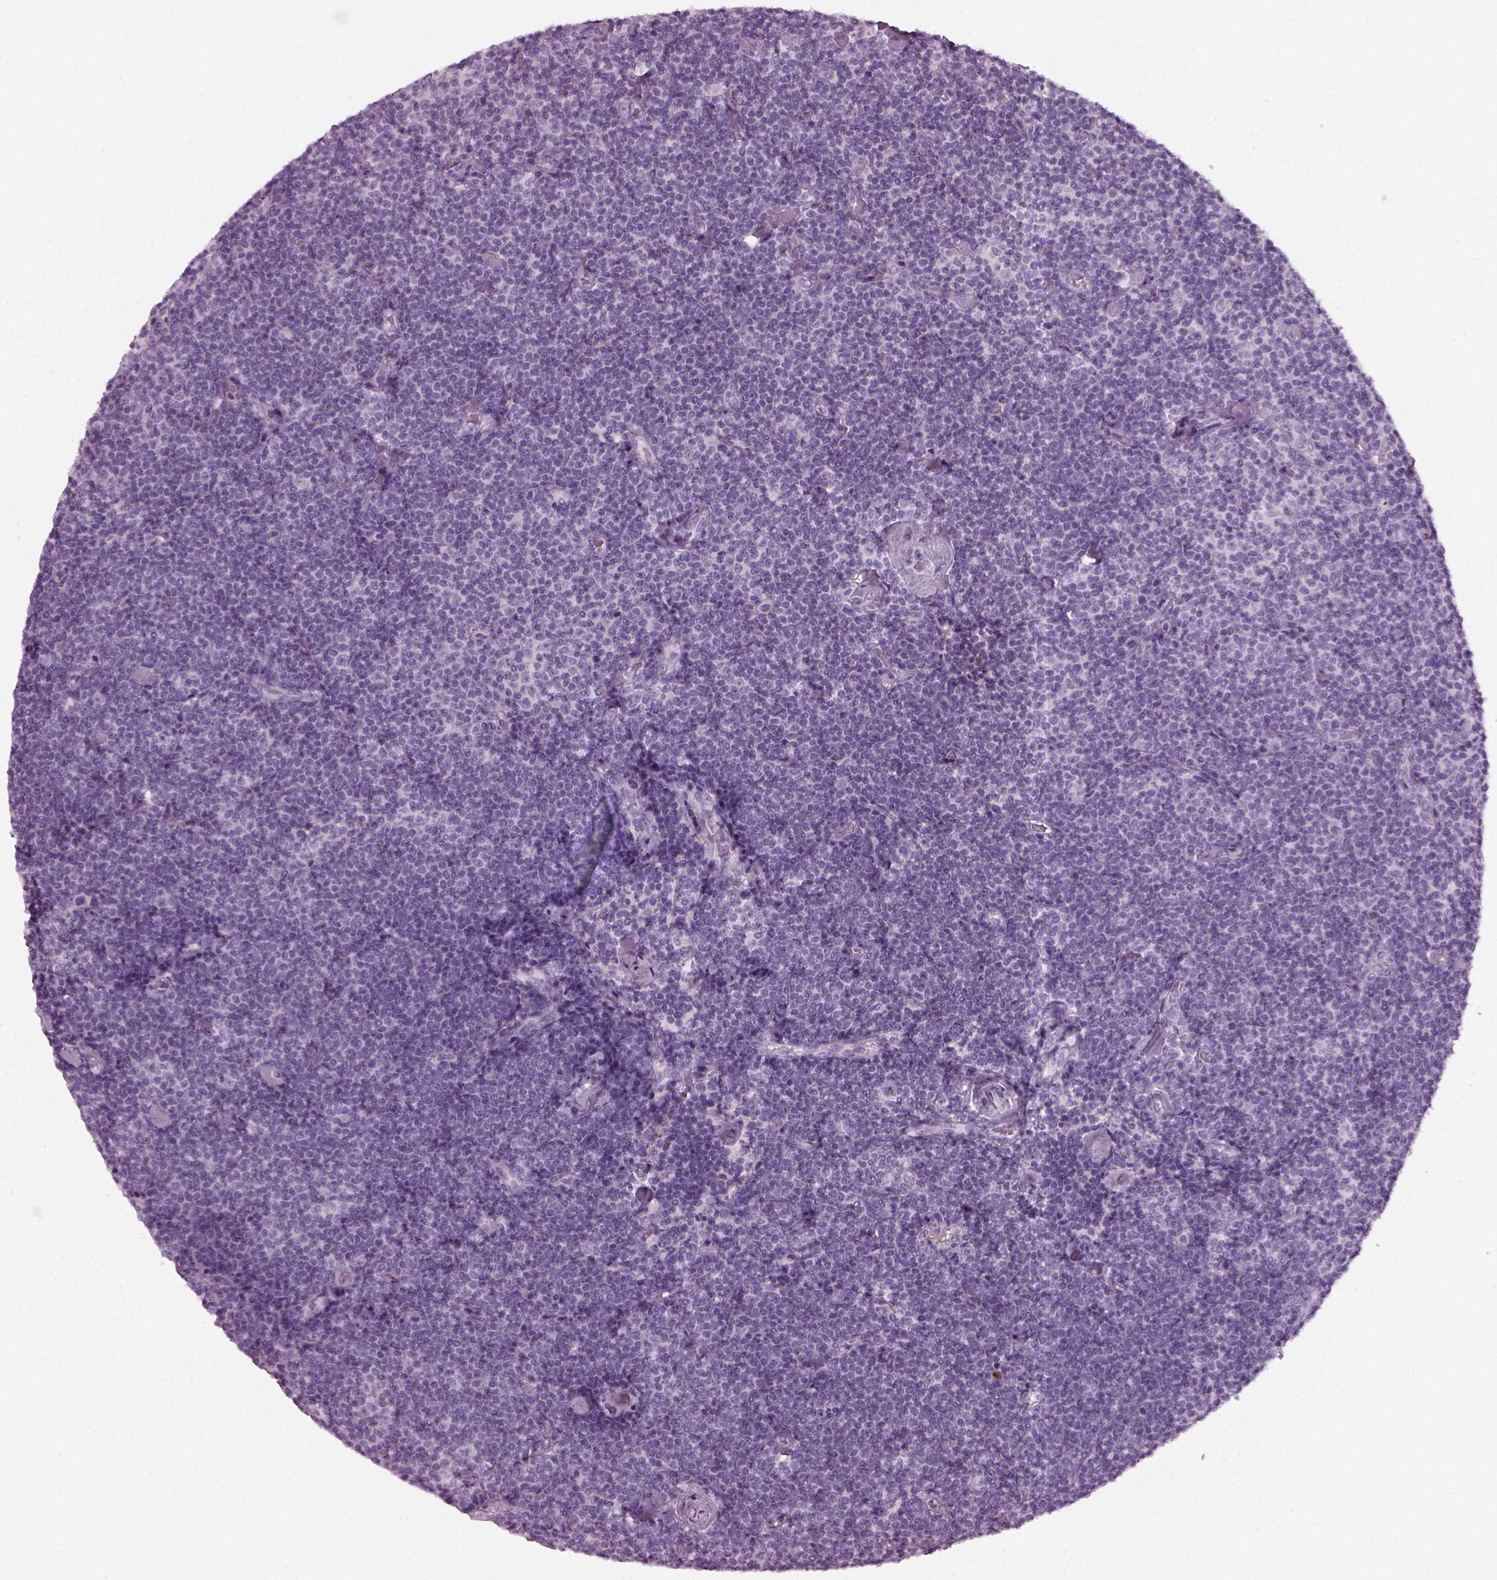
{"staining": {"intensity": "negative", "quantity": "none", "location": "none"}, "tissue": "lymphoma", "cell_type": "Tumor cells", "image_type": "cancer", "snomed": [{"axis": "morphology", "description": "Malignant lymphoma, non-Hodgkin's type, Low grade"}, {"axis": "topography", "description": "Lymph node"}], "caption": "A high-resolution histopathology image shows immunohistochemistry staining of lymphoma, which demonstrates no significant expression in tumor cells. (Brightfield microscopy of DAB immunohistochemistry (IHC) at high magnification).", "gene": "DPYSL5", "patient": {"sex": "male", "age": 81}}